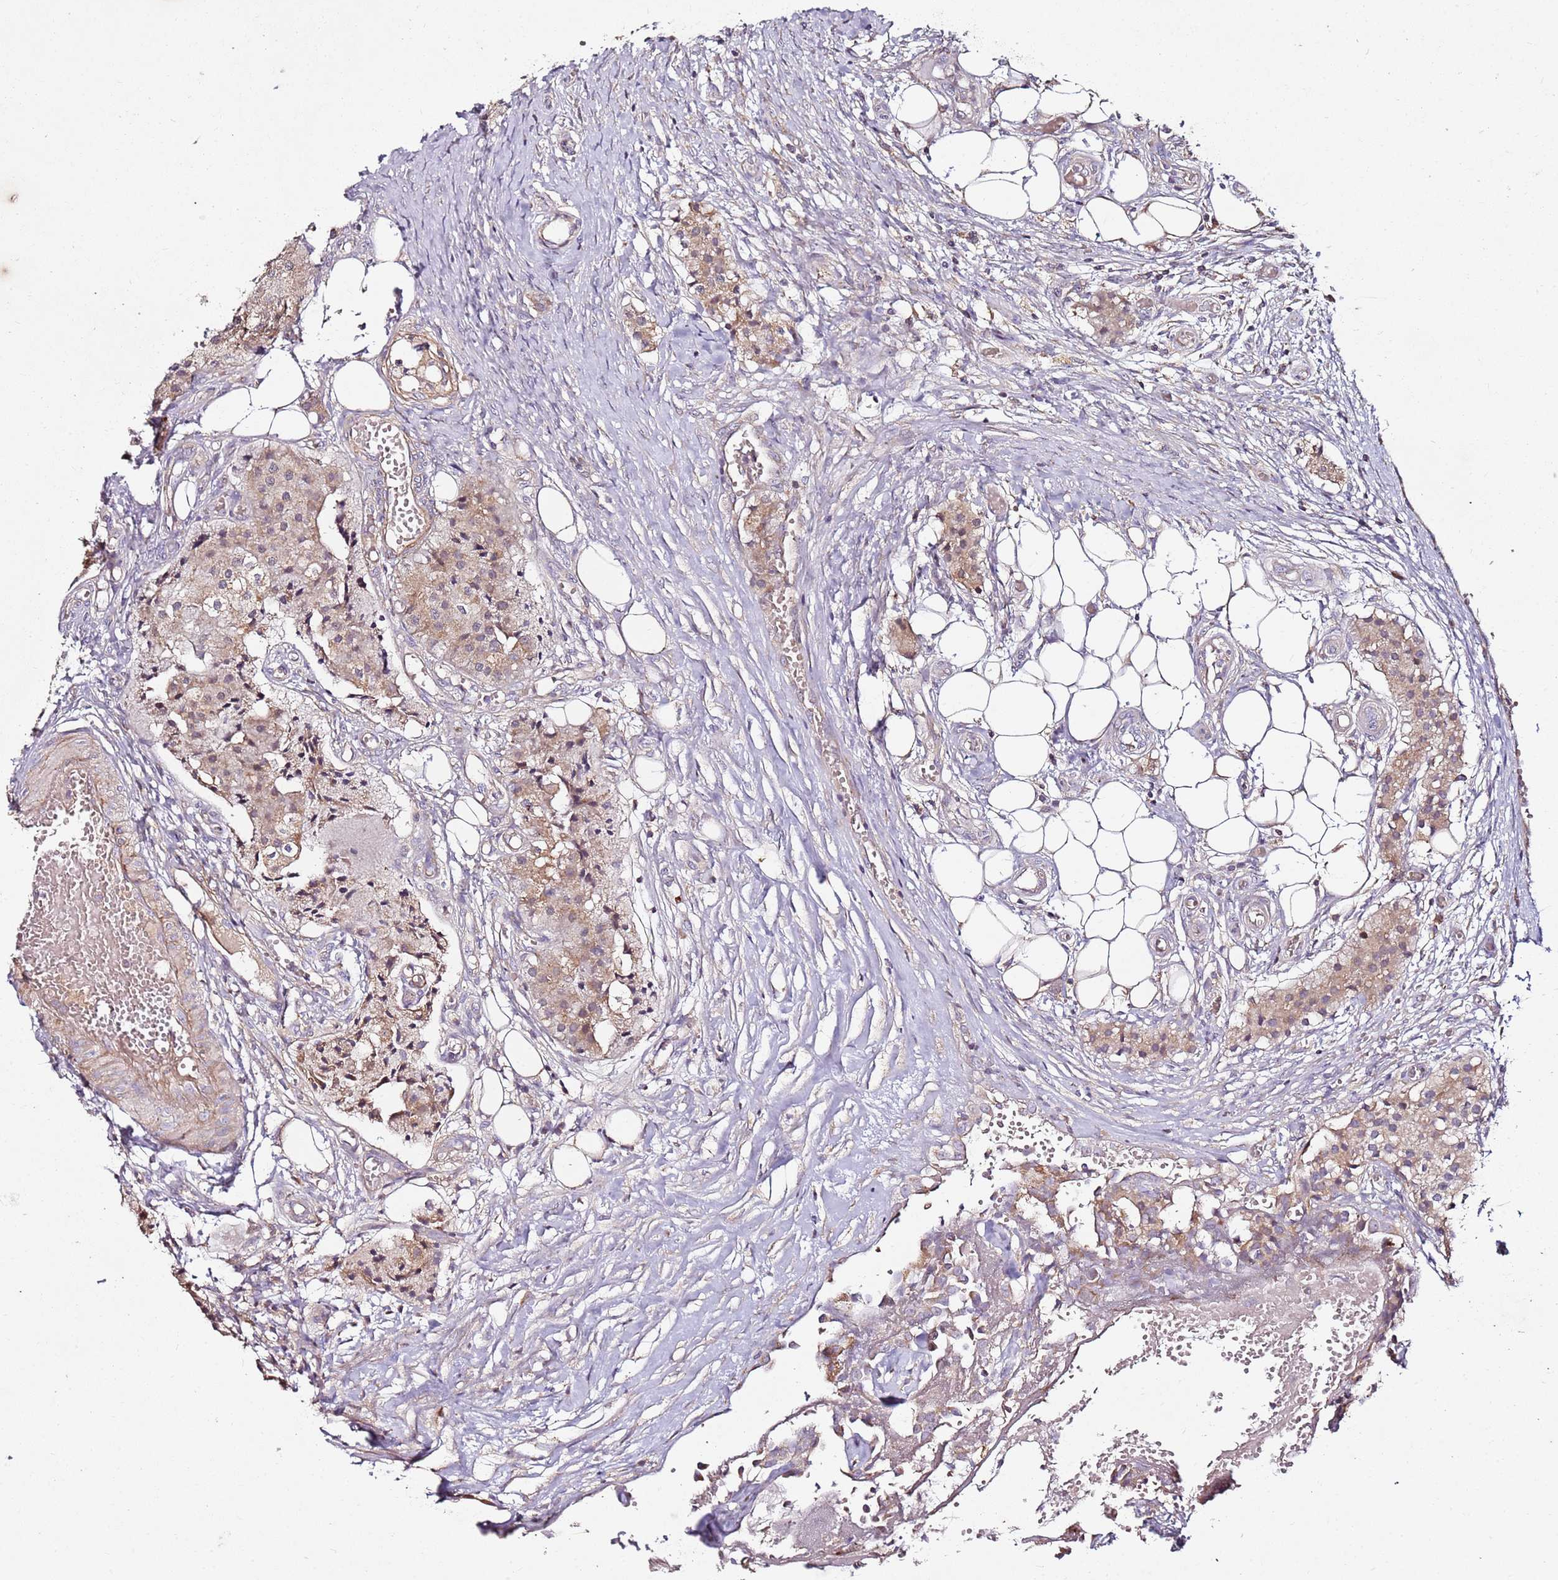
{"staining": {"intensity": "weak", "quantity": ">75%", "location": "cytoplasmic/membranous"}, "tissue": "carcinoid", "cell_type": "Tumor cells", "image_type": "cancer", "snomed": [{"axis": "morphology", "description": "Carcinoid, malignant, NOS"}, {"axis": "topography", "description": "Colon"}], "caption": "This histopathology image exhibits immunohistochemistry staining of malignant carcinoid, with low weak cytoplasmic/membranous positivity in approximately >75% of tumor cells.", "gene": "KRTAP21-3", "patient": {"sex": "female", "age": 52}}